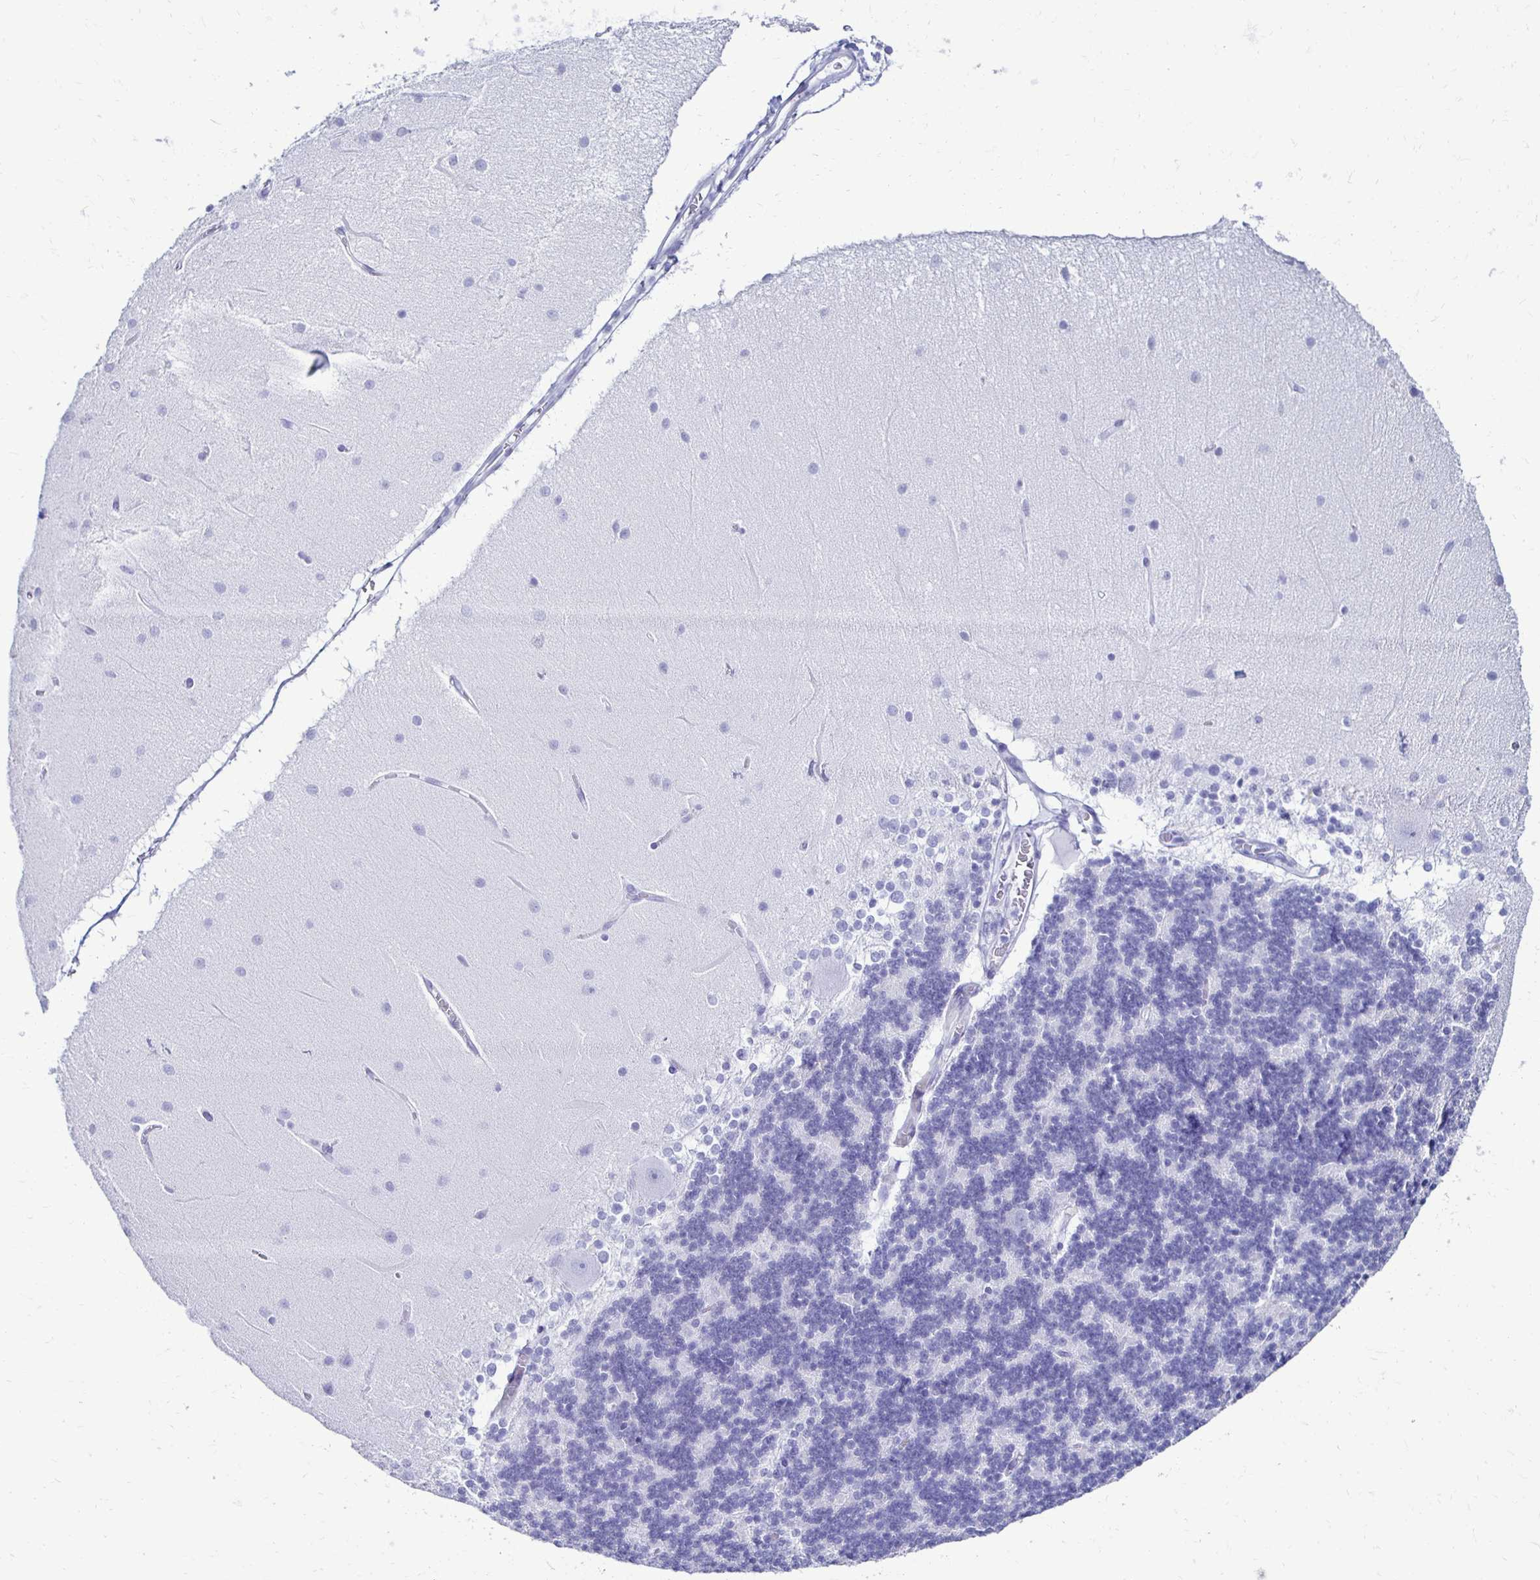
{"staining": {"intensity": "negative", "quantity": "none", "location": "none"}, "tissue": "cerebellum", "cell_type": "Cells in granular layer", "image_type": "normal", "snomed": [{"axis": "morphology", "description": "Normal tissue, NOS"}, {"axis": "topography", "description": "Cerebellum"}], "caption": "A high-resolution micrograph shows immunohistochemistry (IHC) staining of benign cerebellum, which displays no significant expression in cells in granular layer.", "gene": "CST5", "patient": {"sex": "female", "age": 54}}